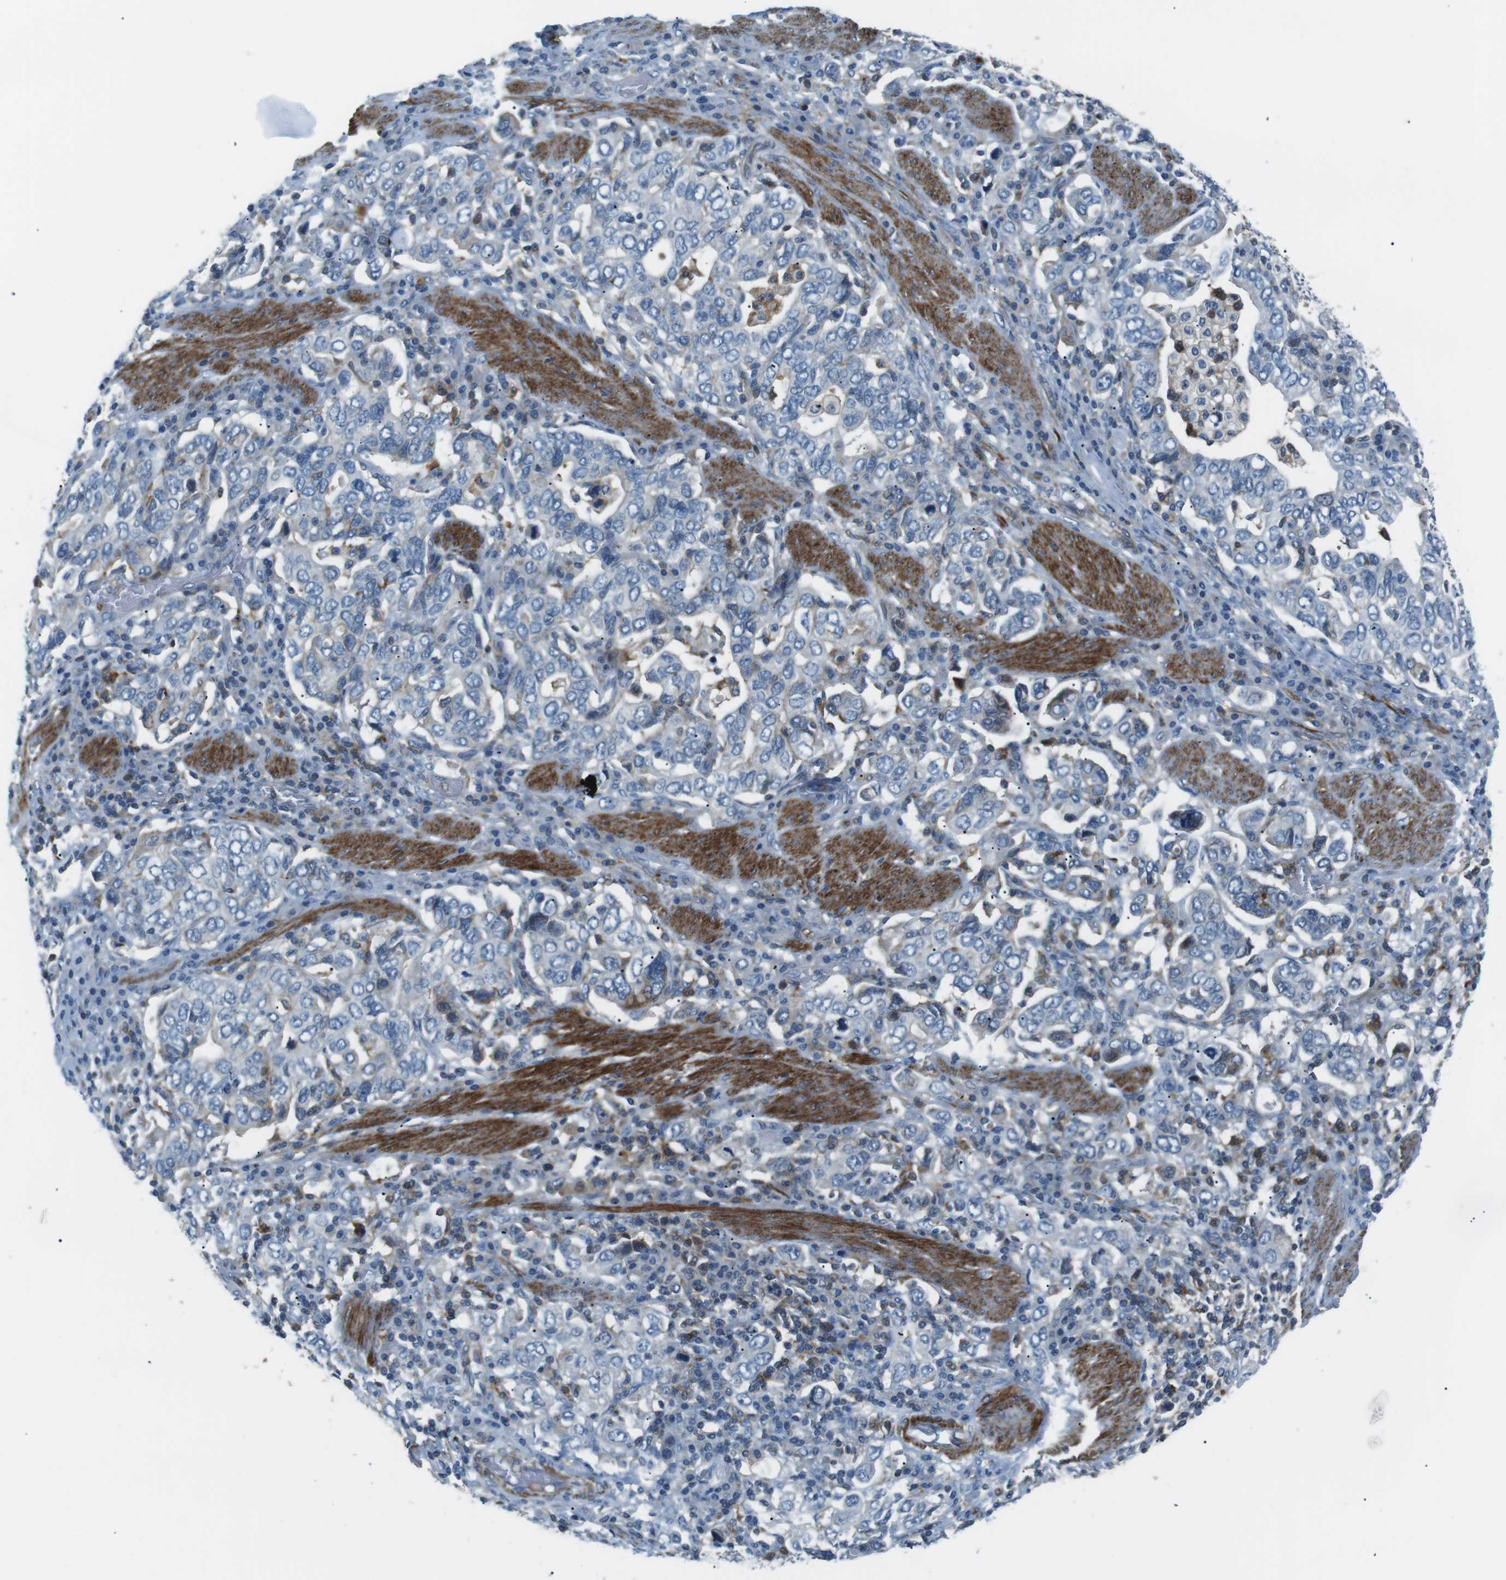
{"staining": {"intensity": "negative", "quantity": "none", "location": "none"}, "tissue": "stomach cancer", "cell_type": "Tumor cells", "image_type": "cancer", "snomed": [{"axis": "morphology", "description": "Adenocarcinoma, NOS"}, {"axis": "topography", "description": "Stomach, upper"}], "caption": "Tumor cells are negative for brown protein staining in stomach cancer.", "gene": "ARVCF", "patient": {"sex": "male", "age": 62}}